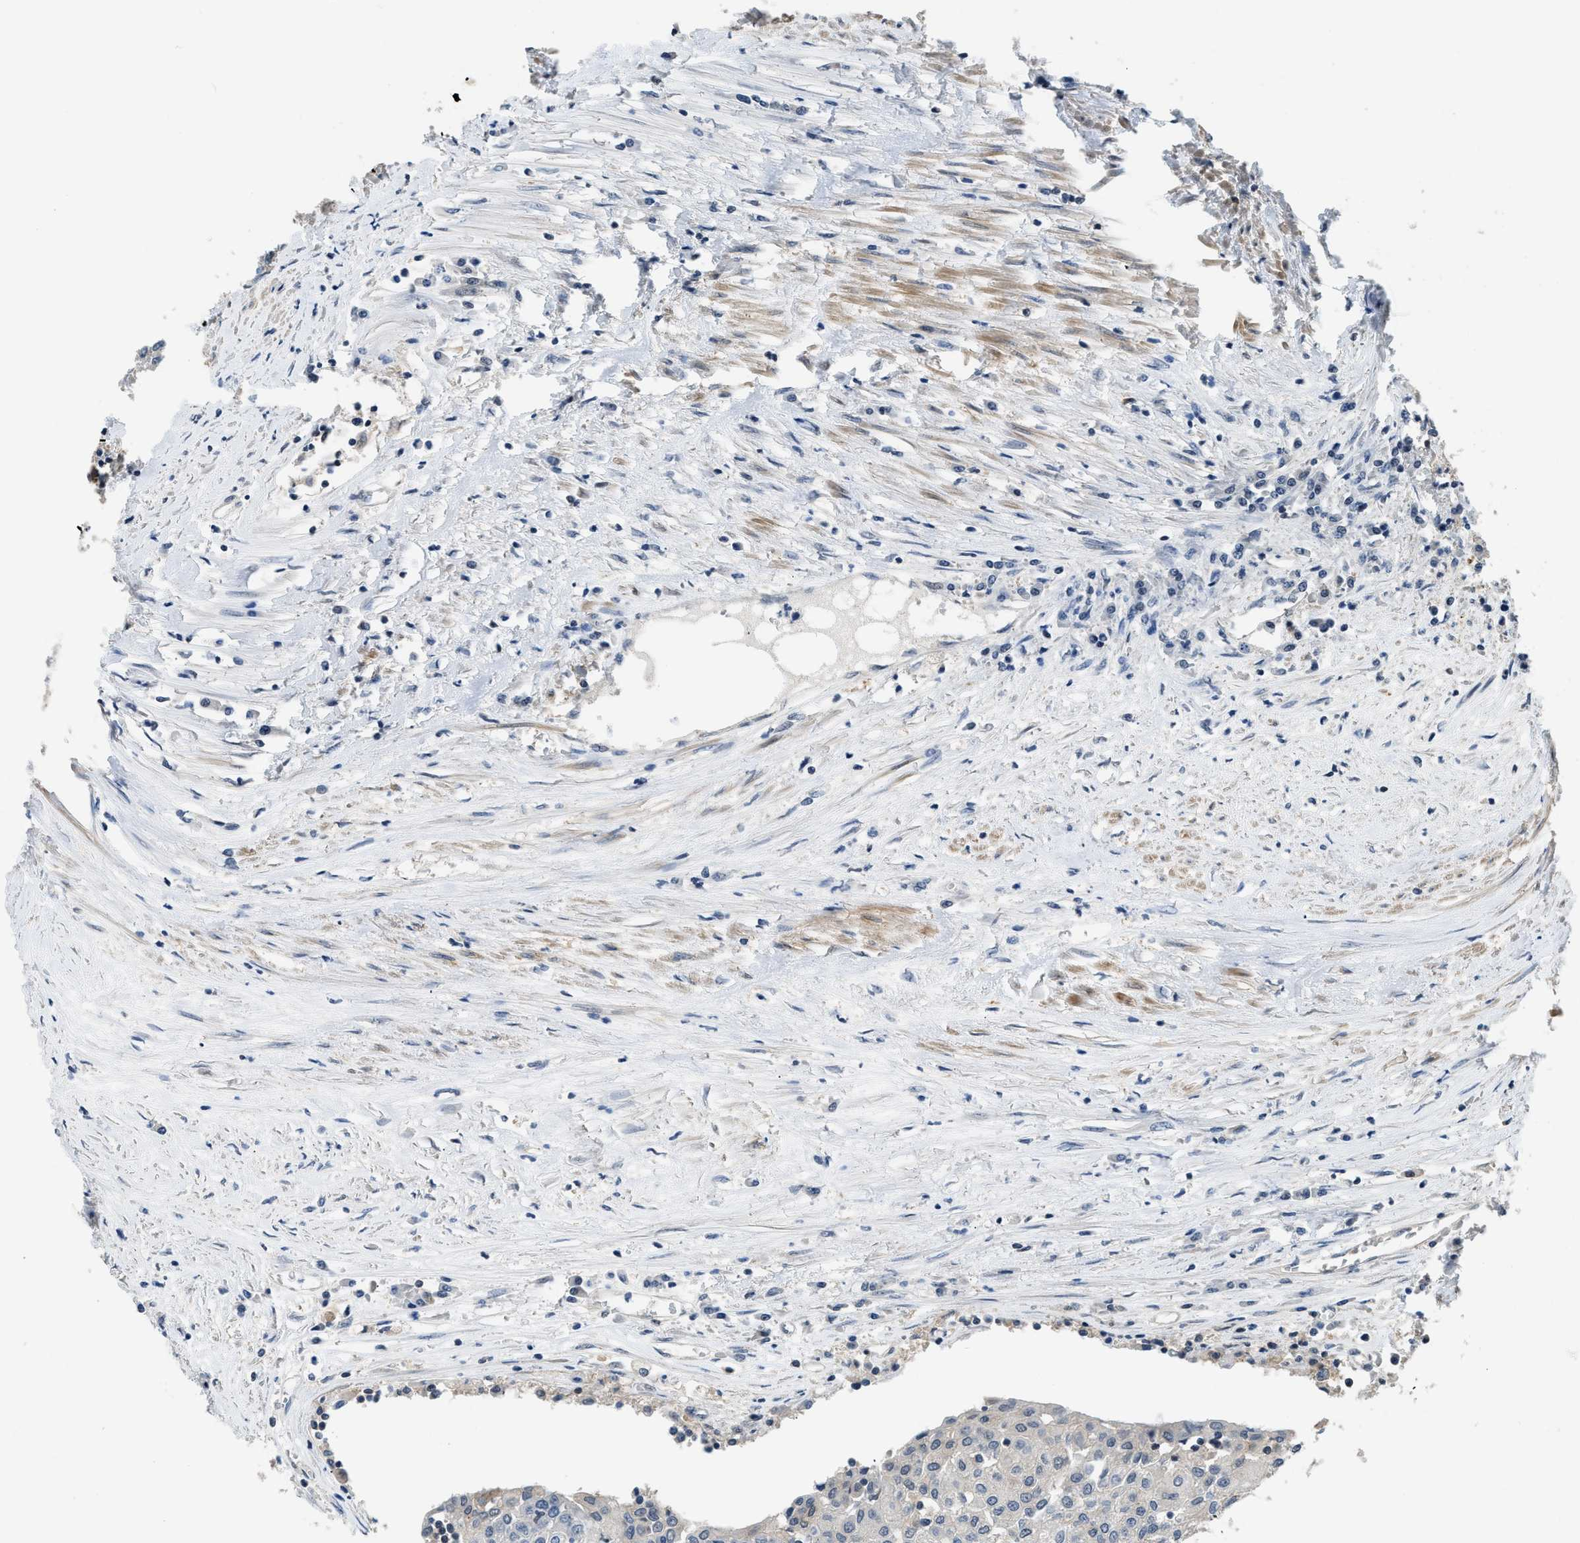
{"staining": {"intensity": "negative", "quantity": "none", "location": "none"}, "tissue": "urothelial cancer", "cell_type": "Tumor cells", "image_type": "cancer", "snomed": [{"axis": "morphology", "description": "Urothelial carcinoma, High grade"}, {"axis": "topography", "description": "Urinary bladder"}], "caption": "A histopathology image of urothelial cancer stained for a protein exhibits no brown staining in tumor cells.", "gene": "TES", "patient": {"sex": "female", "age": 85}}